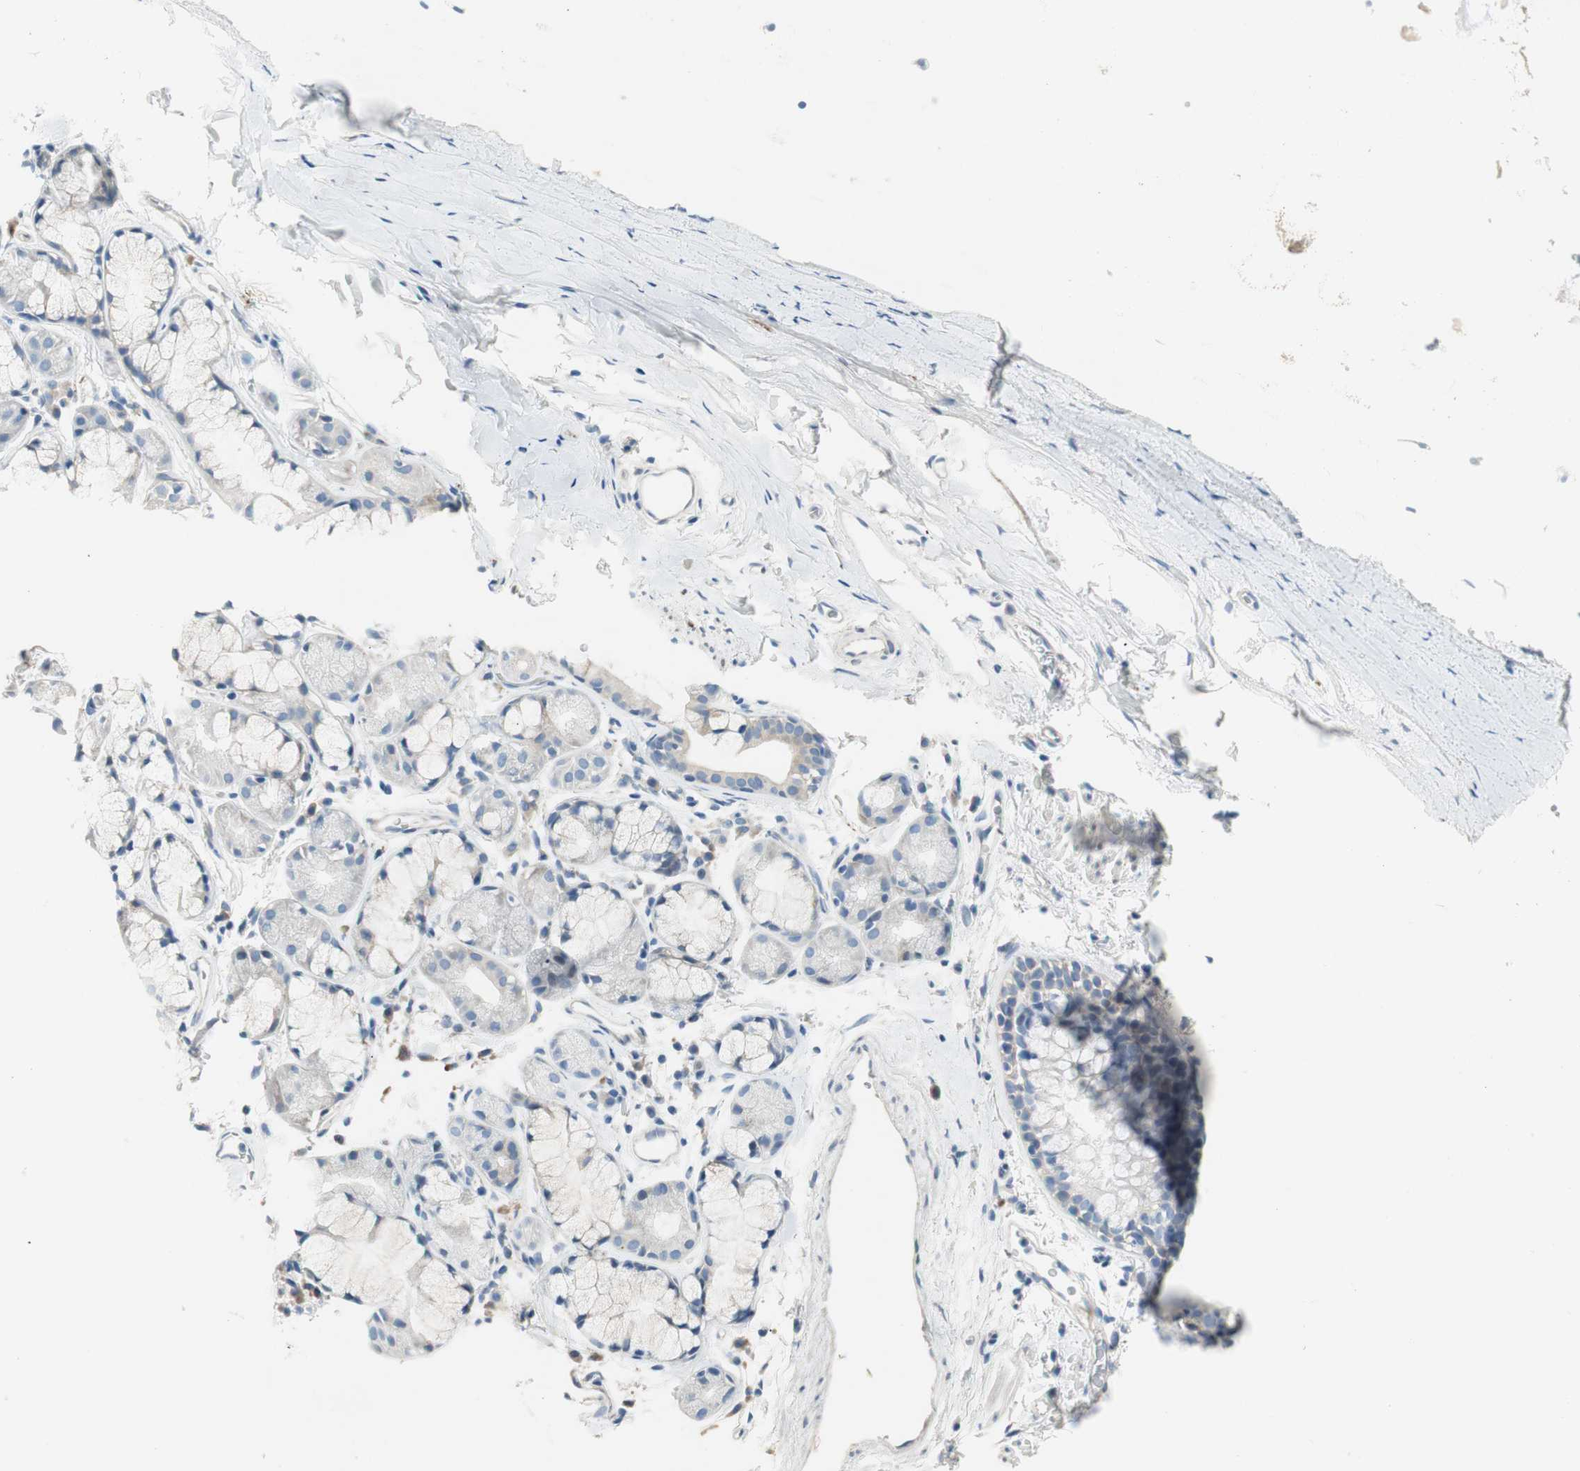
{"staining": {"intensity": "negative", "quantity": "none", "location": "none"}, "tissue": "bronchus", "cell_type": "Respiratory epithelial cells", "image_type": "normal", "snomed": [{"axis": "morphology", "description": "Normal tissue, NOS"}, {"axis": "morphology", "description": "Malignant melanoma, Metastatic site"}, {"axis": "topography", "description": "Bronchus"}, {"axis": "topography", "description": "Lung"}], "caption": "An immunohistochemistry (IHC) photomicrograph of benign bronchus is shown. There is no staining in respiratory epithelial cells of bronchus.", "gene": "CCM2L", "patient": {"sex": "male", "age": 64}}